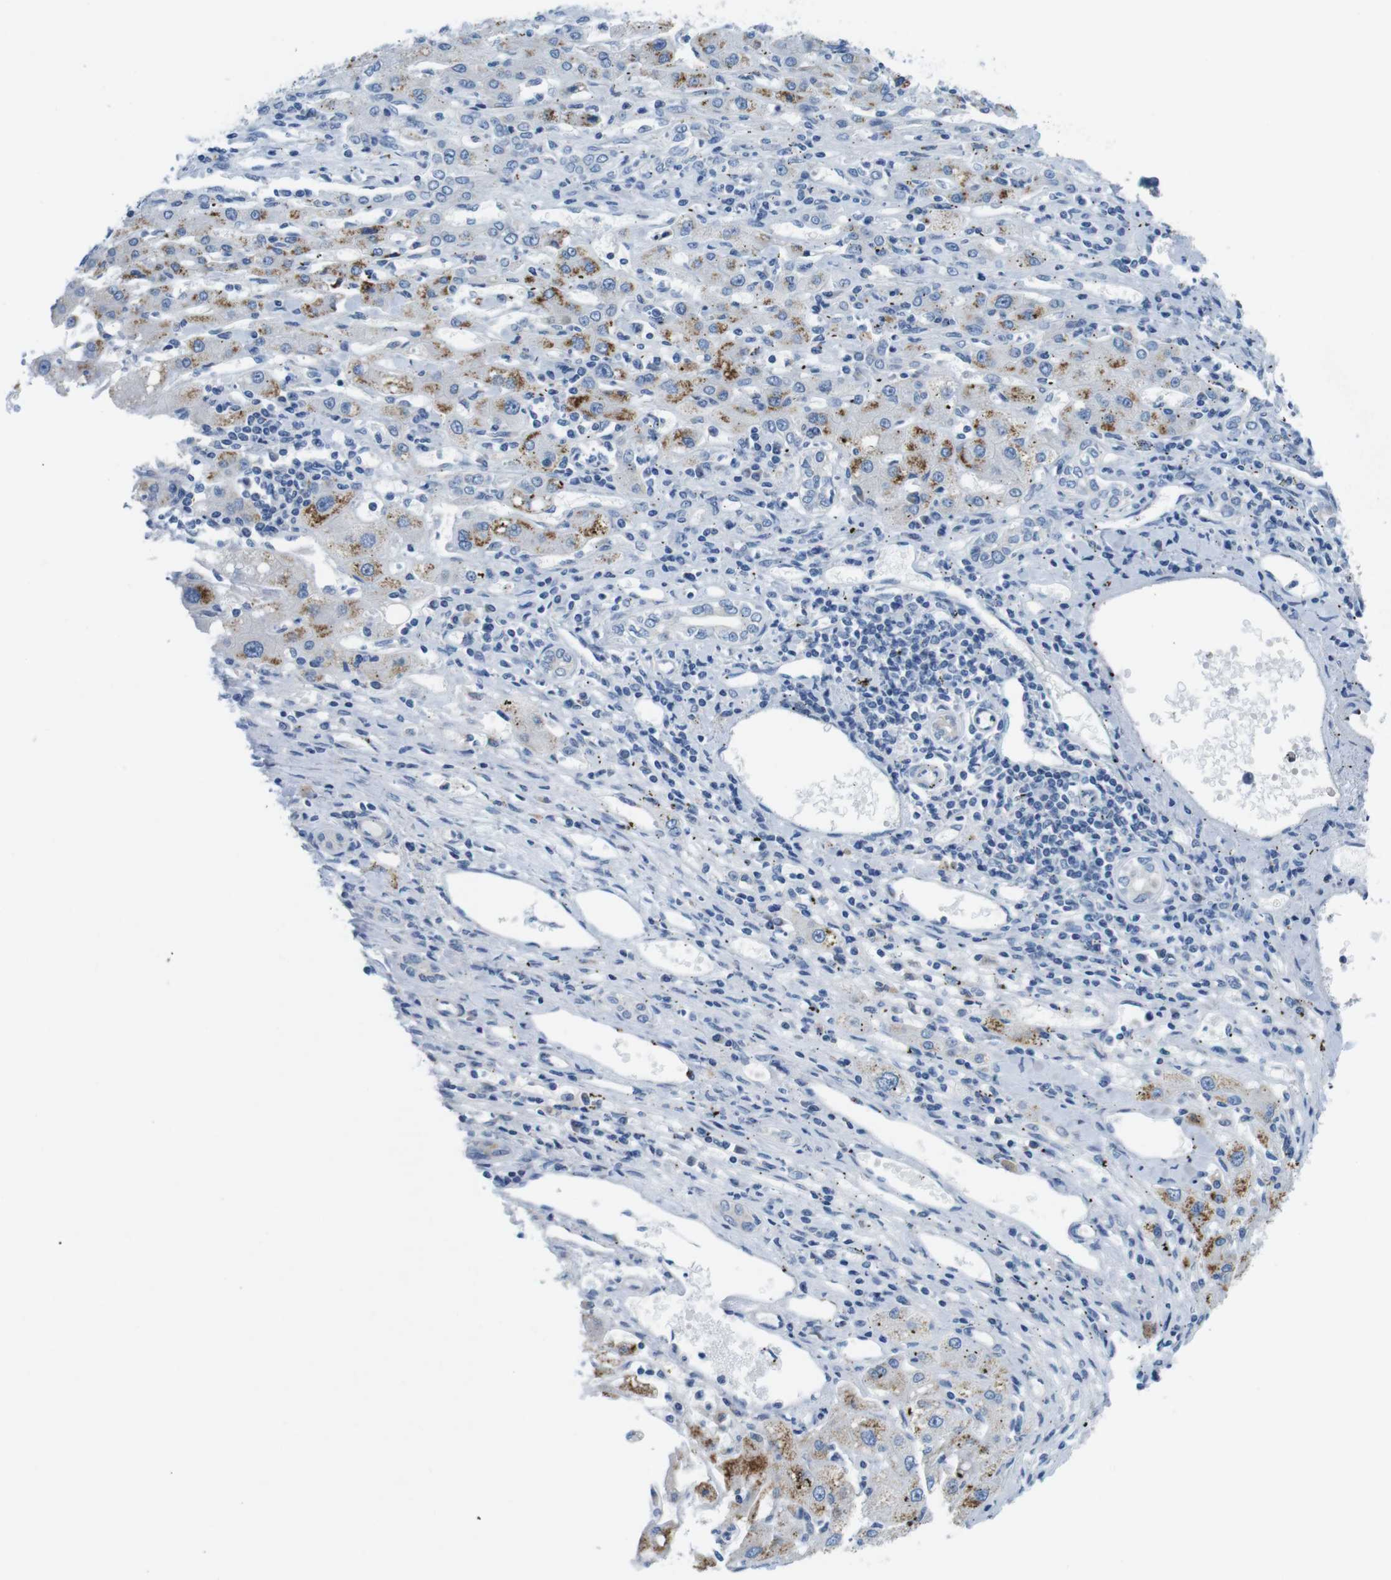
{"staining": {"intensity": "moderate", "quantity": ">75%", "location": "cytoplasmic/membranous"}, "tissue": "liver cancer", "cell_type": "Tumor cells", "image_type": "cancer", "snomed": [{"axis": "morphology", "description": "Carcinoma, Hepatocellular, NOS"}, {"axis": "topography", "description": "Liver"}], "caption": "High-power microscopy captured an IHC histopathology image of liver cancer, revealing moderate cytoplasmic/membranous expression in approximately >75% of tumor cells.", "gene": "GOLGA2", "patient": {"sex": "male", "age": 72}}